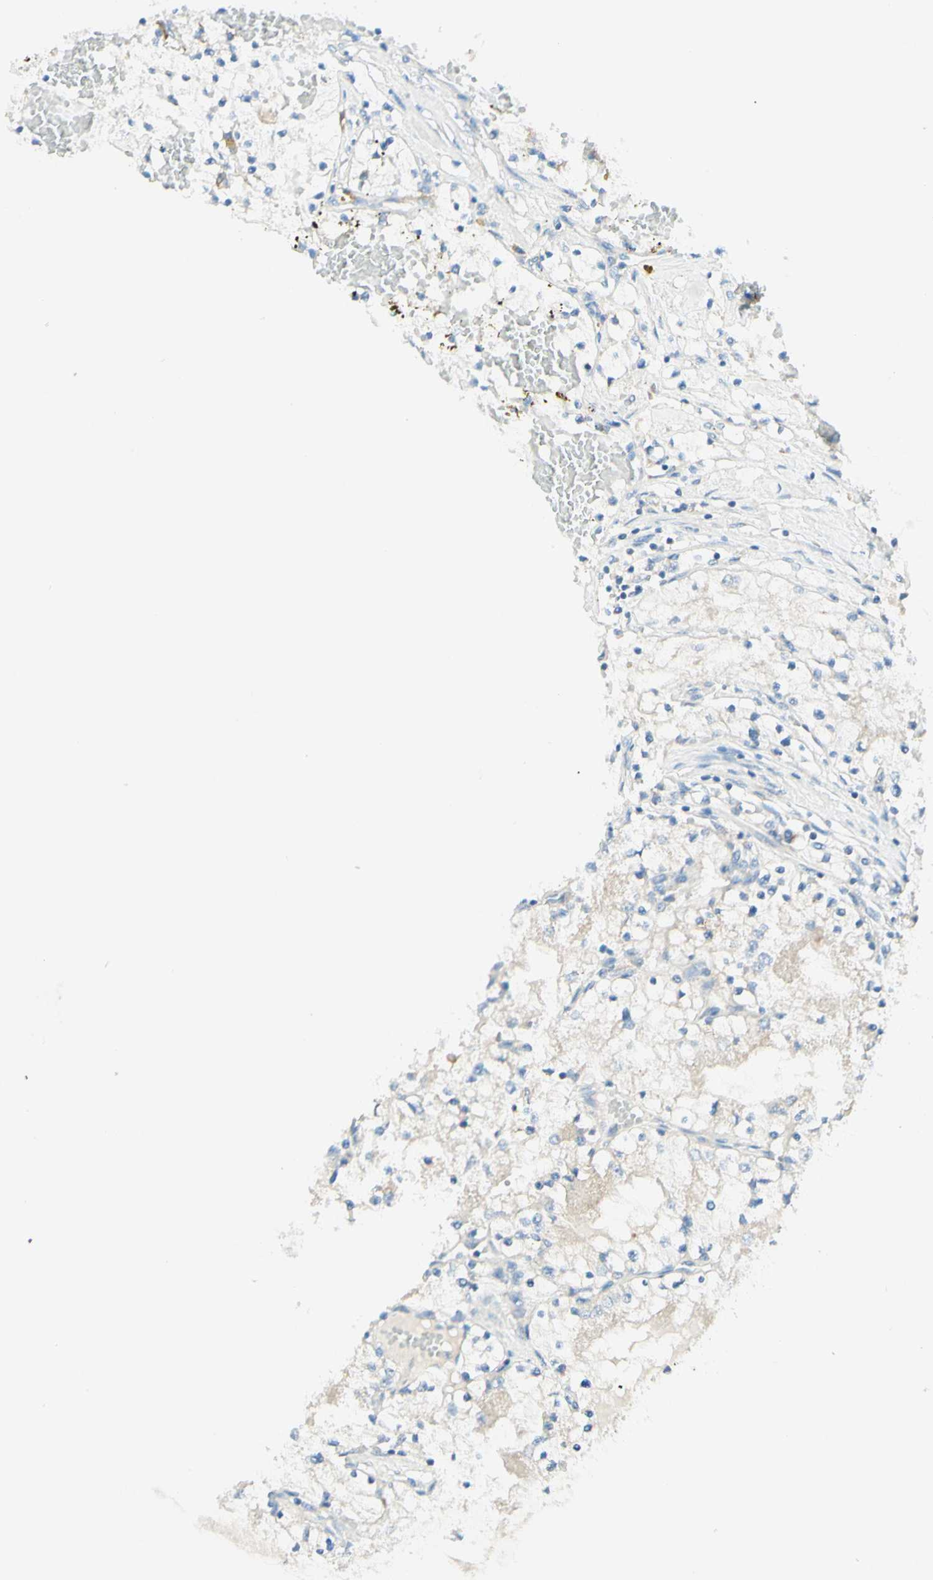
{"staining": {"intensity": "negative", "quantity": "none", "location": "none"}, "tissue": "renal cancer", "cell_type": "Tumor cells", "image_type": "cancer", "snomed": [{"axis": "morphology", "description": "Adenocarcinoma, NOS"}, {"axis": "topography", "description": "Kidney"}], "caption": "DAB (3,3'-diaminobenzidine) immunohistochemical staining of renal adenocarcinoma exhibits no significant positivity in tumor cells. (DAB IHC with hematoxylin counter stain).", "gene": "ARMC10", "patient": {"sex": "male", "age": 68}}